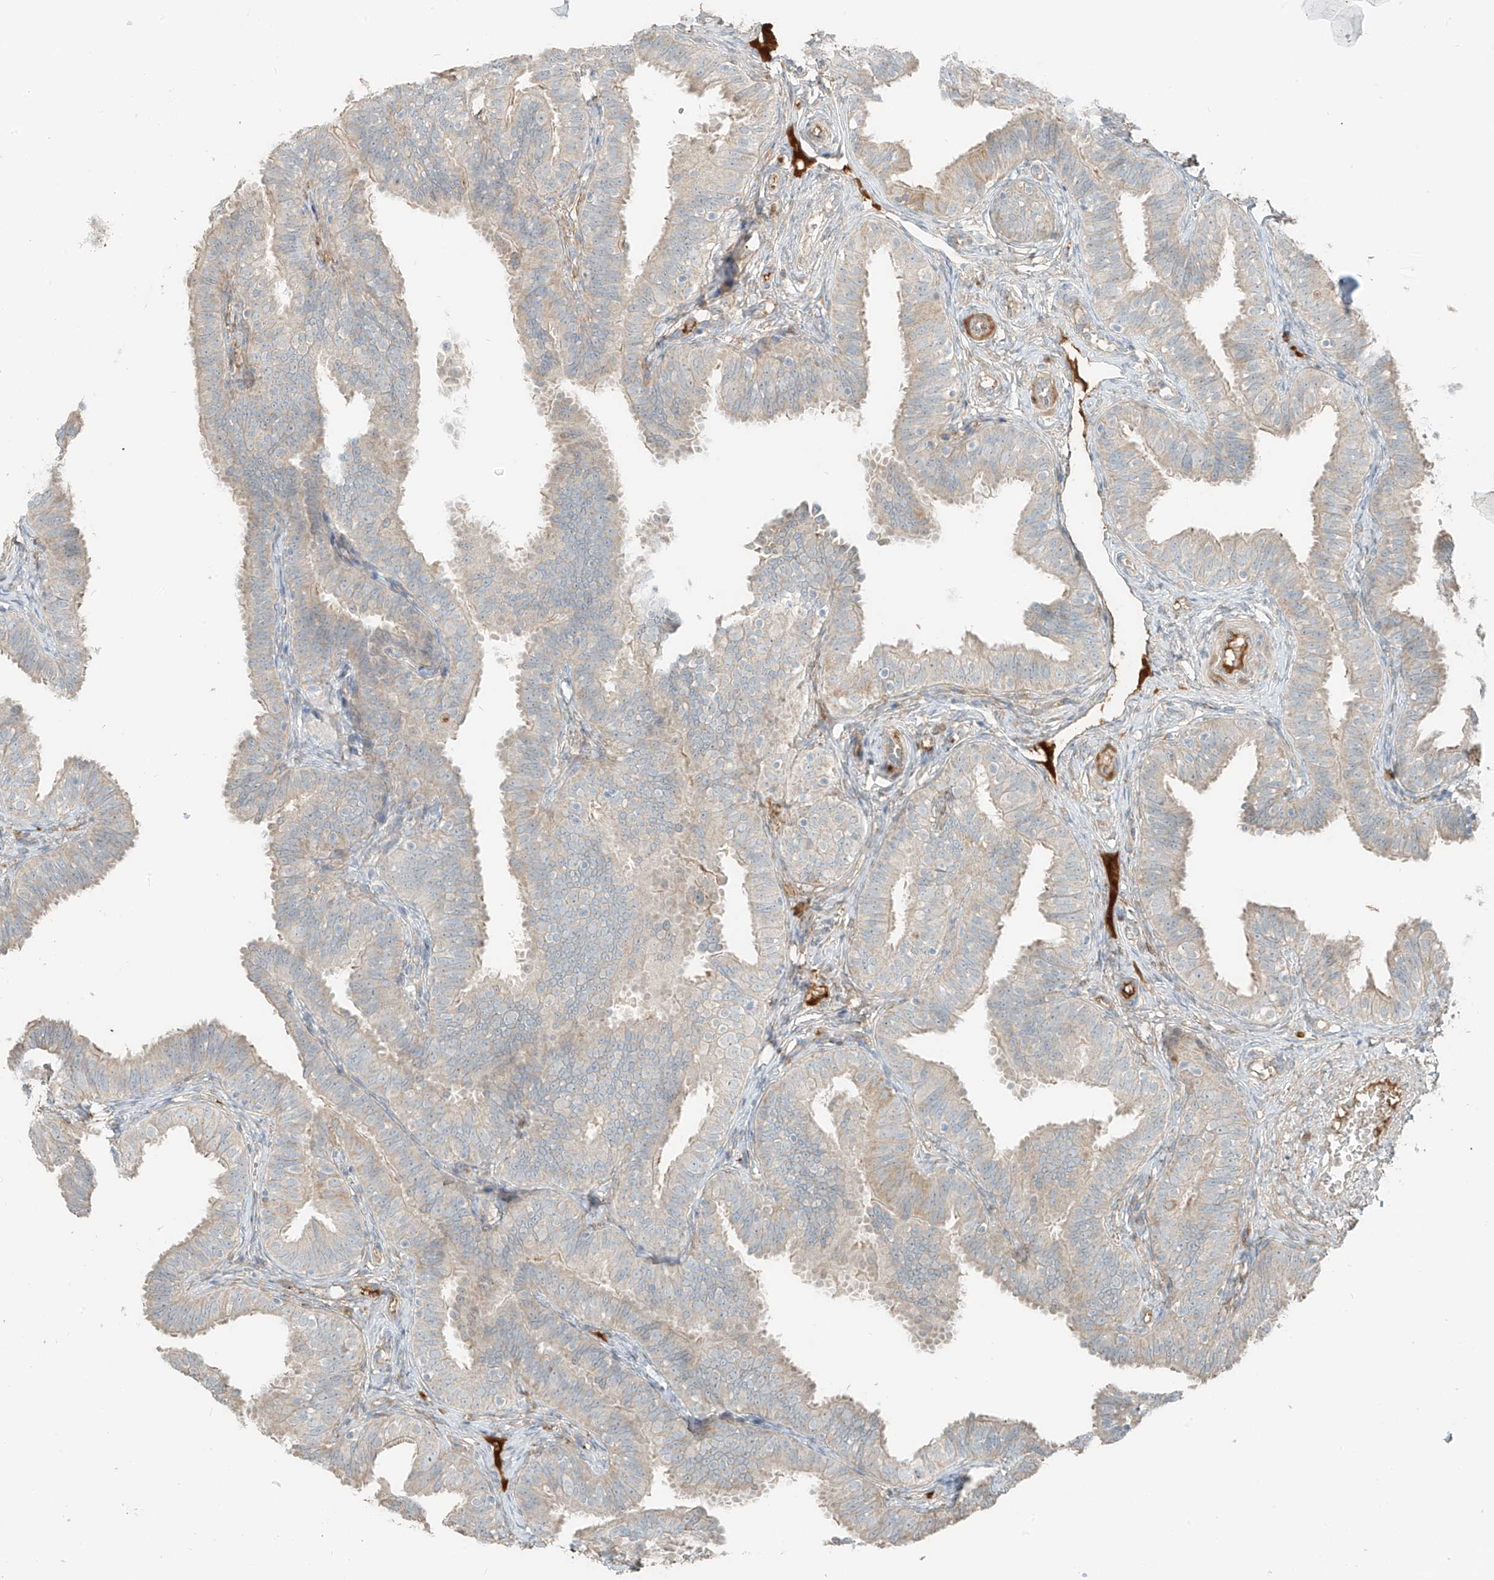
{"staining": {"intensity": "weak", "quantity": "<25%", "location": "cytoplasmic/membranous"}, "tissue": "fallopian tube", "cell_type": "Glandular cells", "image_type": "normal", "snomed": [{"axis": "morphology", "description": "Normal tissue, NOS"}, {"axis": "topography", "description": "Fallopian tube"}], "caption": "The immunohistochemistry (IHC) photomicrograph has no significant expression in glandular cells of fallopian tube. (Stains: DAB immunohistochemistry with hematoxylin counter stain, Microscopy: brightfield microscopy at high magnification).", "gene": "FSTL1", "patient": {"sex": "female", "age": 35}}